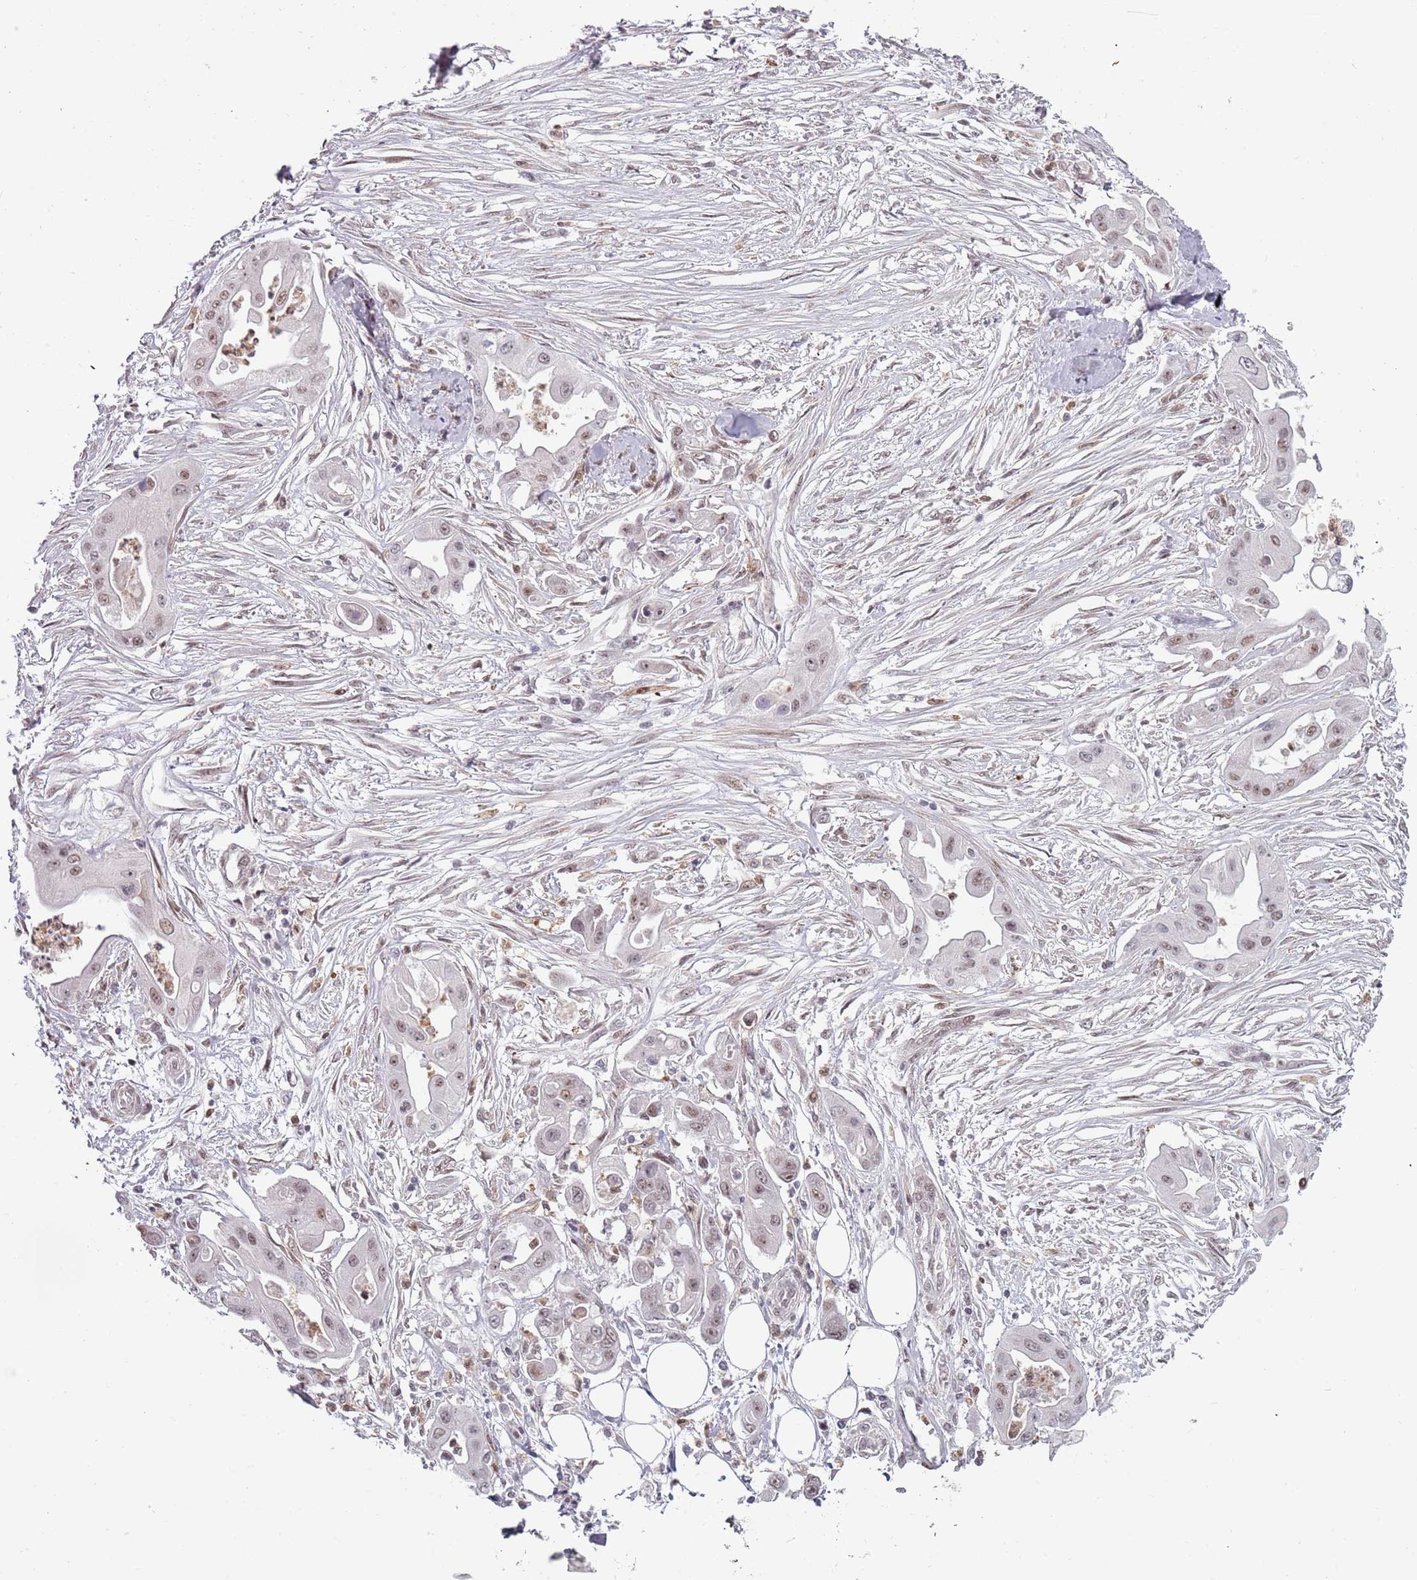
{"staining": {"intensity": "weak", "quantity": "25%-75%", "location": "nuclear"}, "tissue": "ovarian cancer", "cell_type": "Tumor cells", "image_type": "cancer", "snomed": [{"axis": "morphology", "description": "Cystadenocarcinoma, mucinous, NOS"}, {"axis": "topography", "description": "Ovary"}], "caption": "Tumor cells demonstrate low levels of weak nuclear expression in about 25%-75% of cells in ovarian mucinous cystadenocarcinoma. (DAB IHC with brightfield microscopy, high magnification).", "gene": "REXO4", "patient": {"sex": "female", "age": 70}}